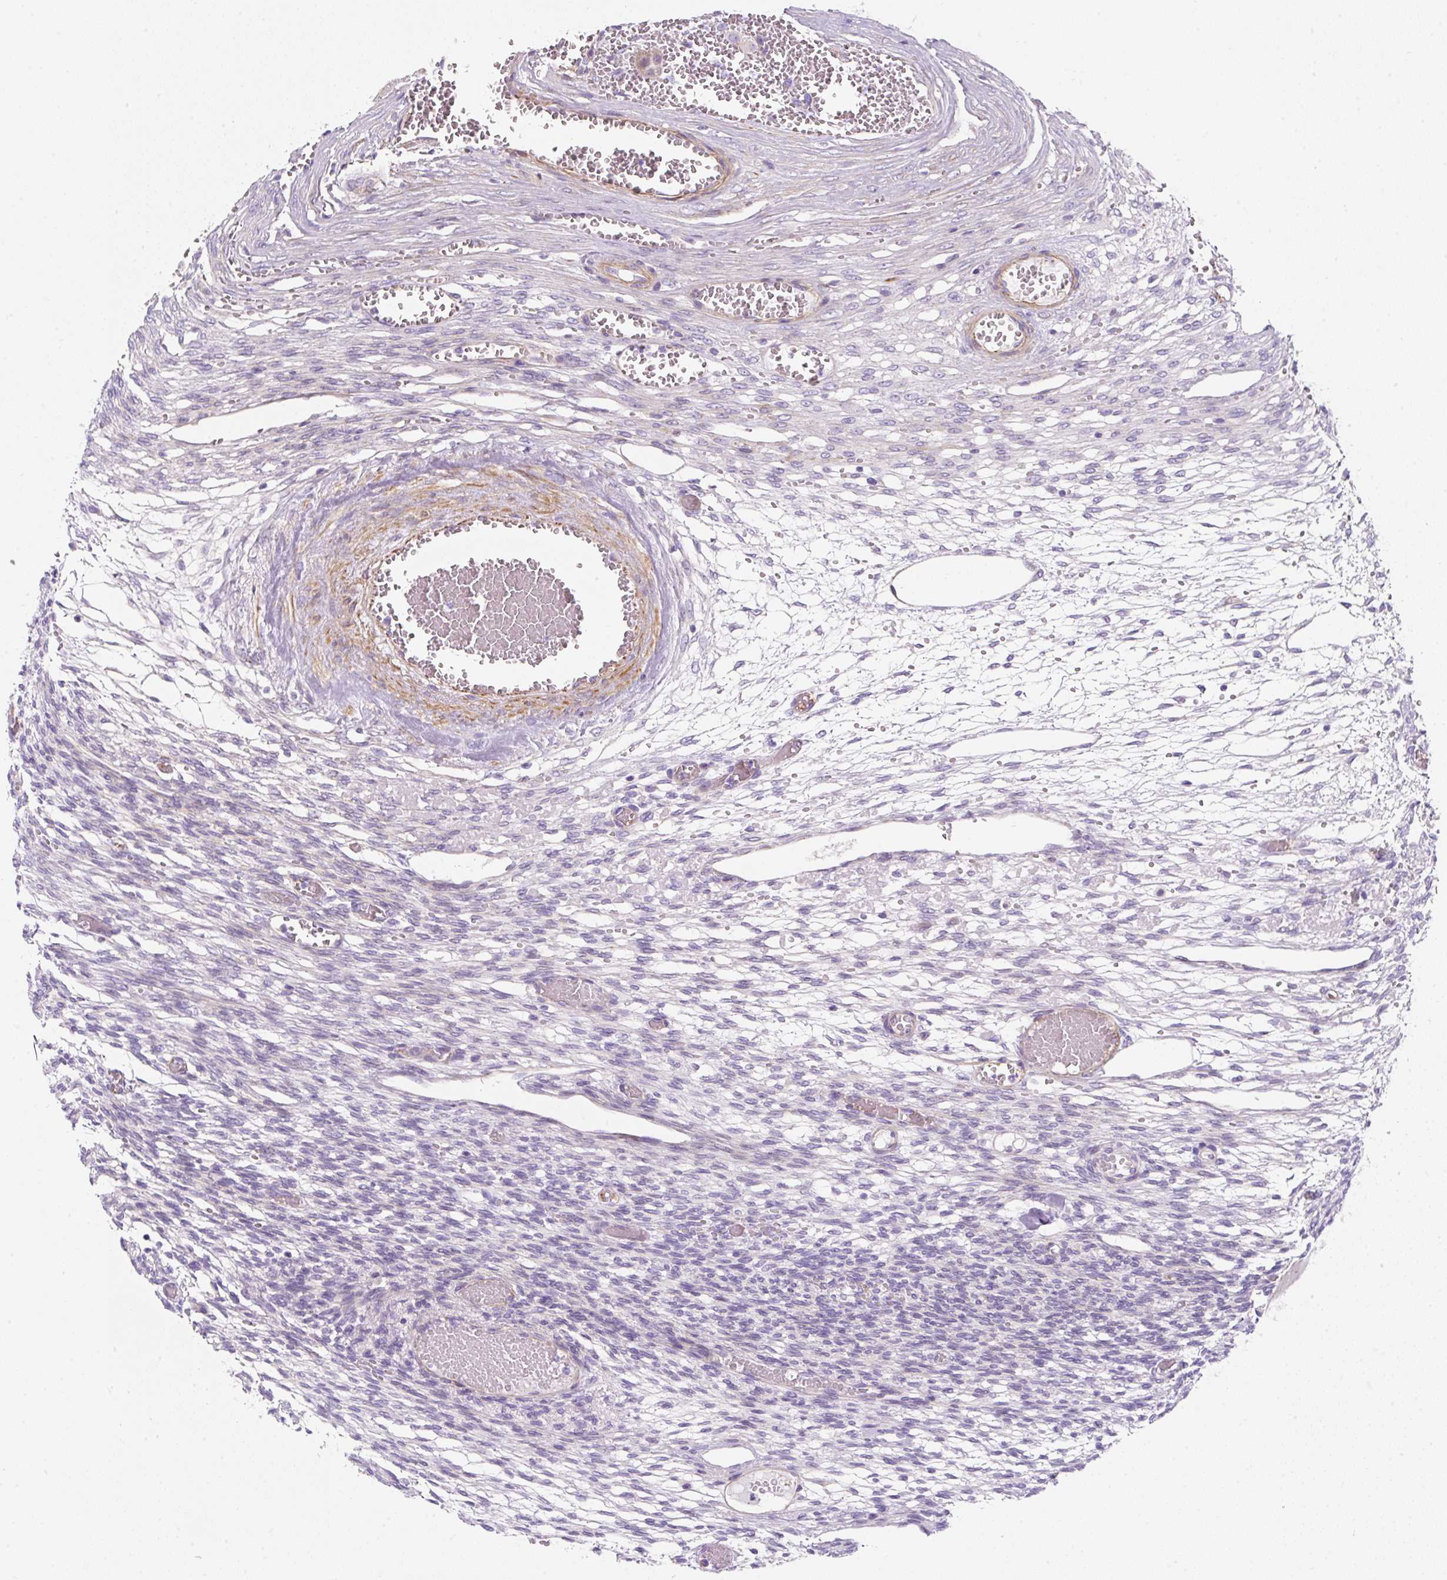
{"staining": {"intensity": "moderate", "quantity": ">75%", "location": "cytoplasmic/membranous"}, "tissue": "ovary", "cell_type": "Follicle cells", "image_type": "normal", "snomed": [{"axis": "morphology", "description": "Normal tissue, NOS"}, {"axis": "topography", "description": "Ovary"}], "caption": "Moderate cytoplasmic/membranous protein expression is identified in about >75% of follicle cells in ovary. (Brightfield microscopy of DAB IHC at high magnification).", "gene": "ERAP2", "patient": {"sex": "female", "age": 67}}